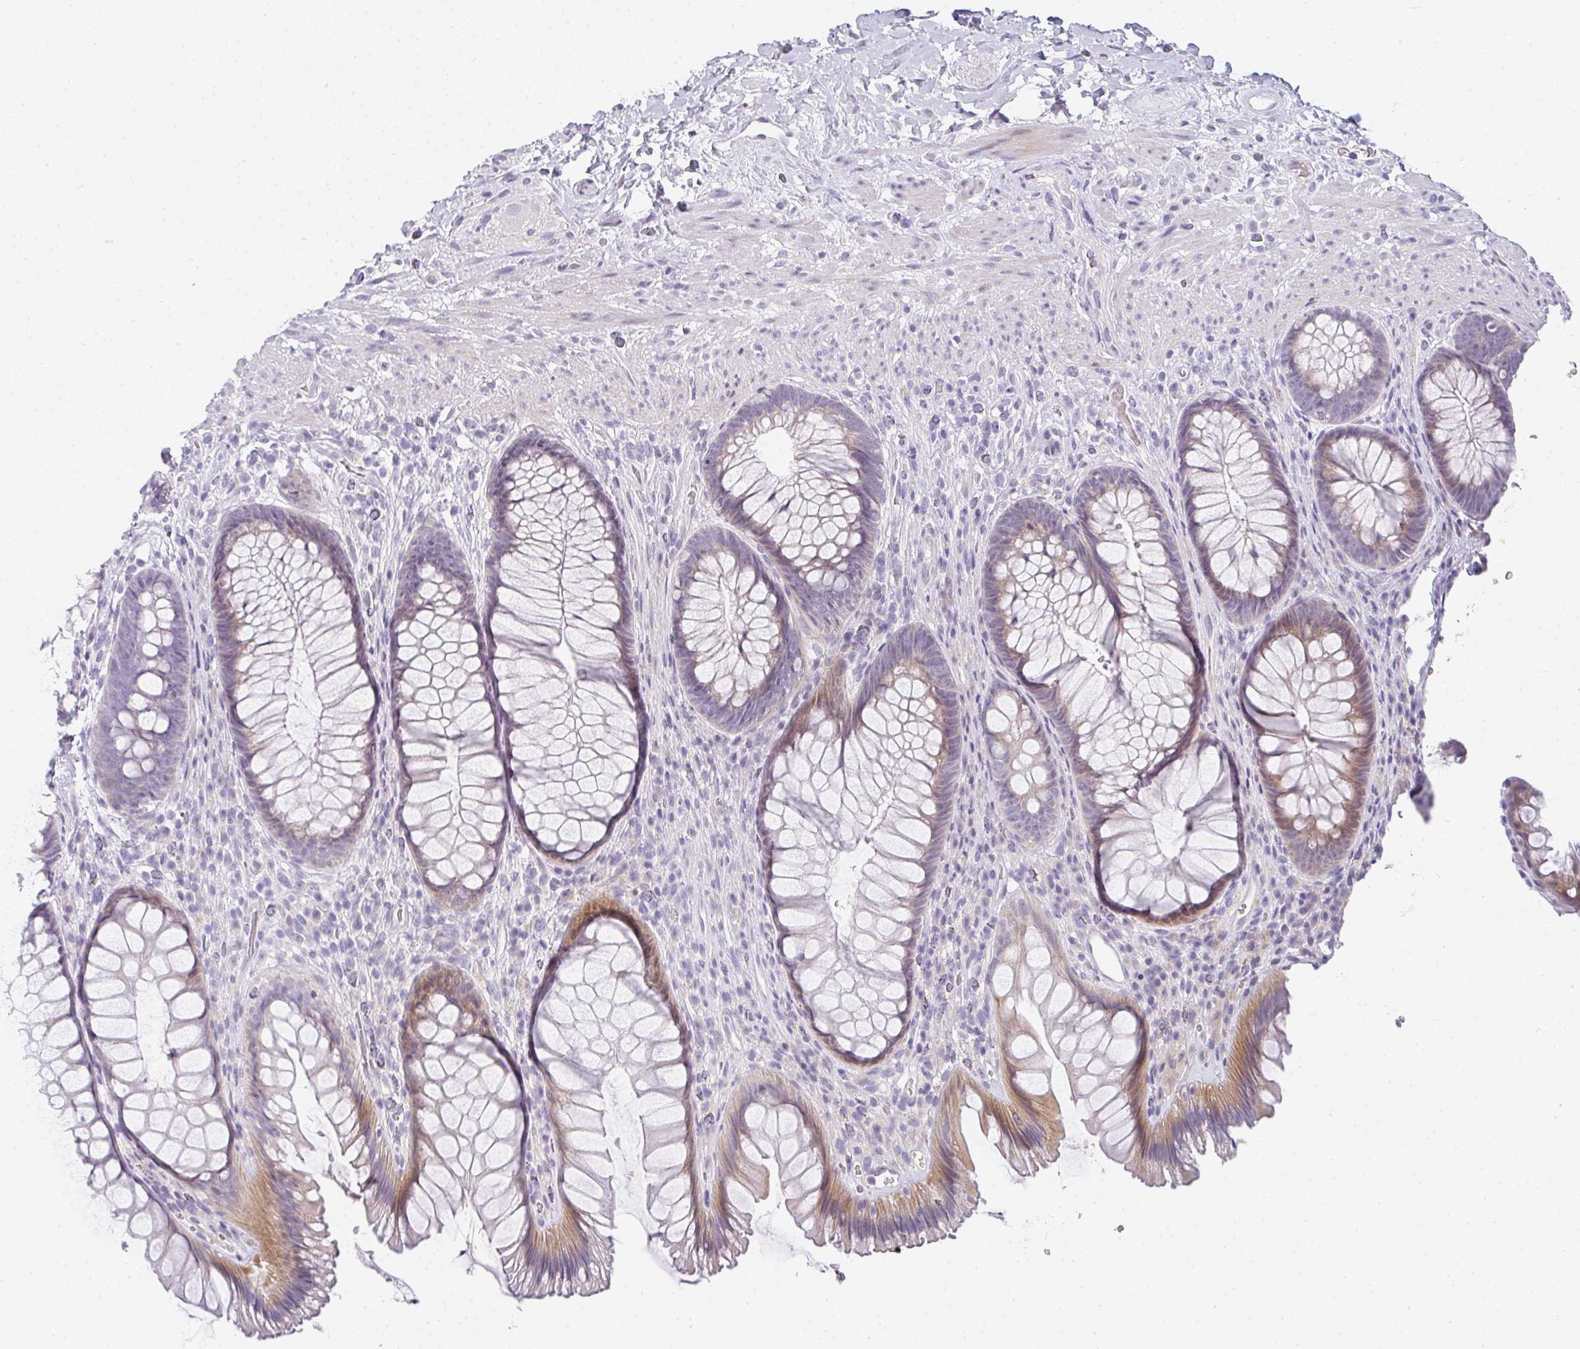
{"staining": {"intensity": "moderate", "quantity": "25%-75%", "location": "cytoplasmic/membranous"}, "tissue": "rectum", "cell_type": "Glandular cells", "image_type": "normal", "snomed": [{"axis": "morphology", "description": "Normal tissue, NOS"}, {"axis": "topography", "description": "Rectum"}], "caption": "Unremarkable rectum shows moderate cytoplasmic/membranous expression in approximately 25%-75% of glandular cells (brown staining indicates protein expression, while blue staining denotes nuclei)..", "gene": "NEU2", "patient": {"sex": "male", "age": 53}}